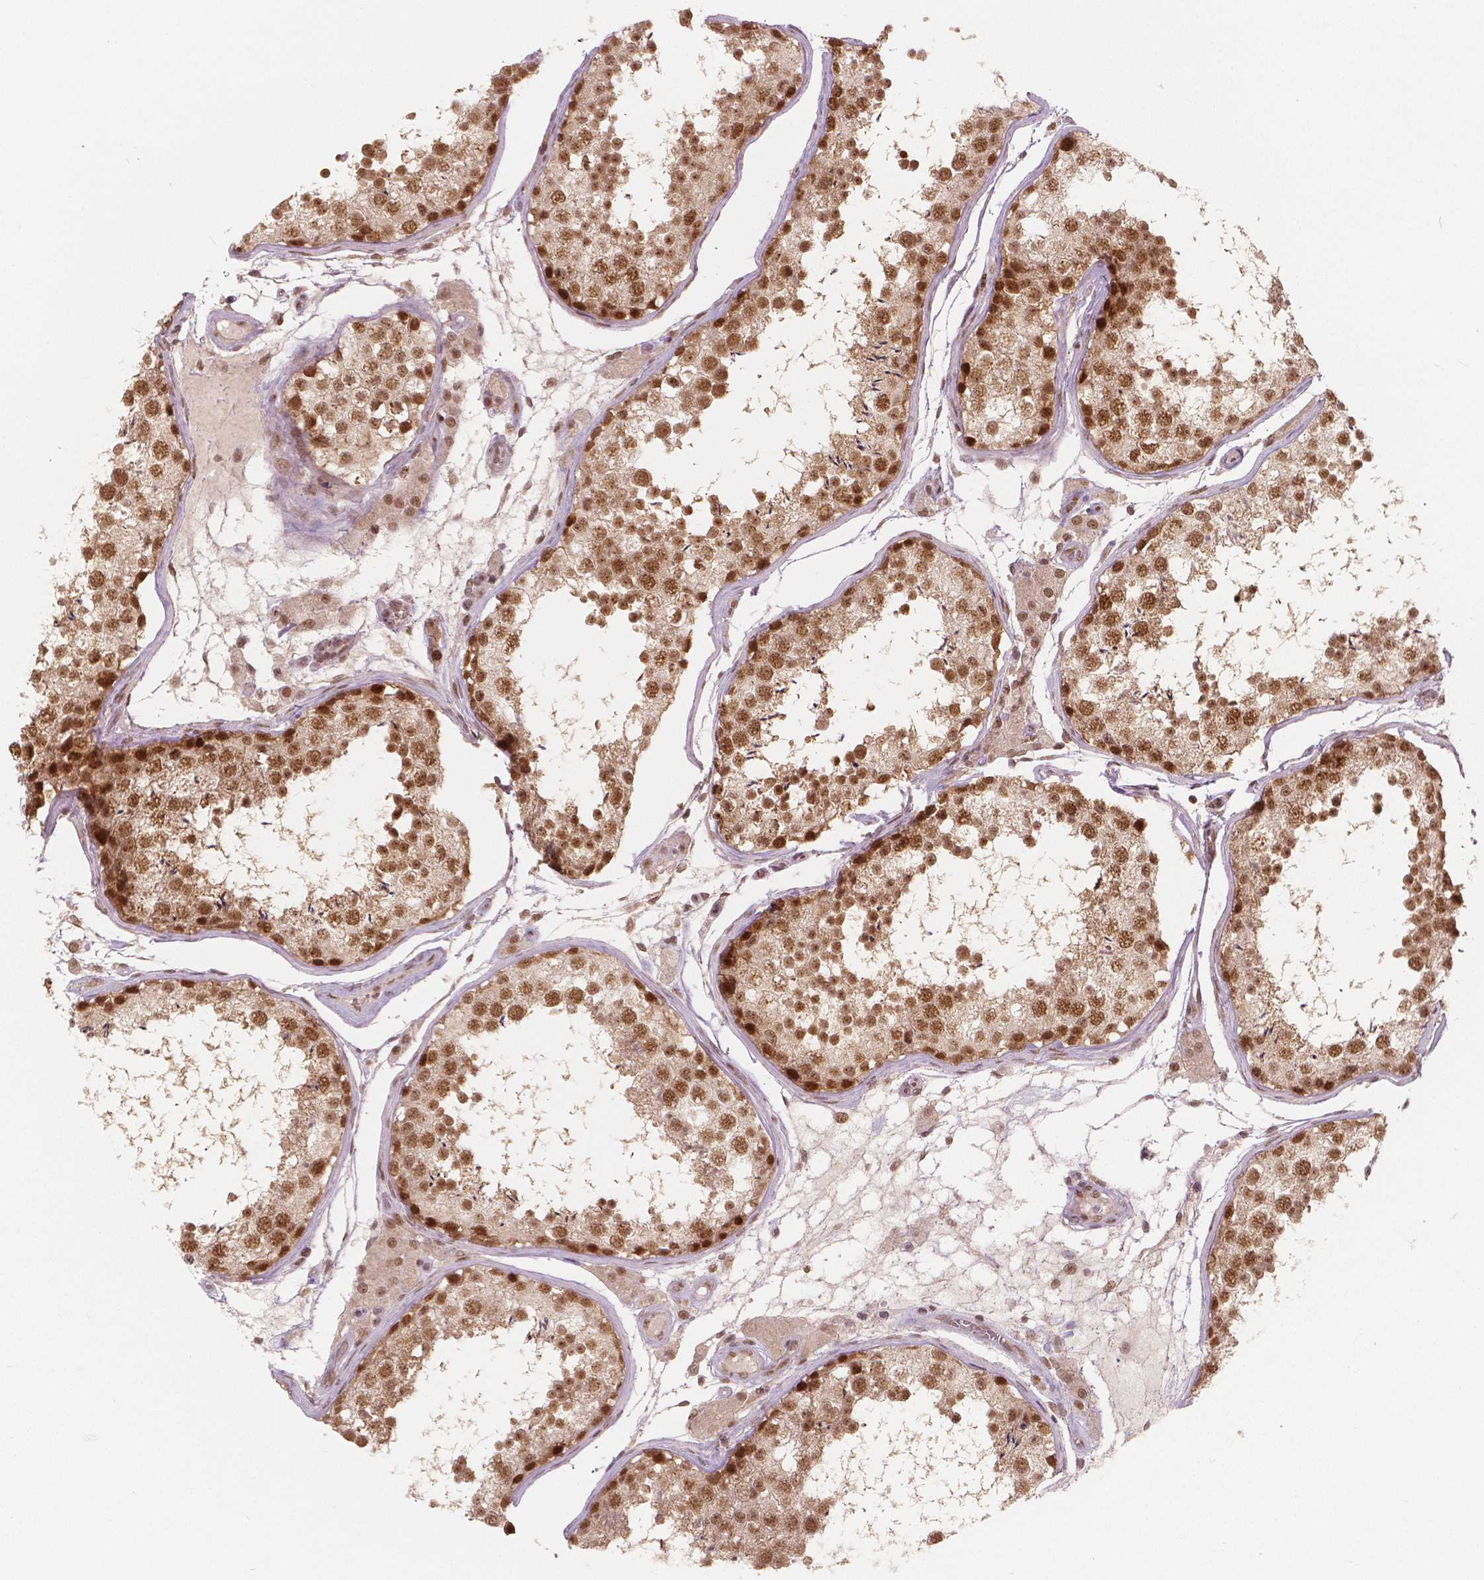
{"staining": {"intensity": "moderate", "quantity": ">75%", "location": "nuclear"}, "tissue": "testis", "cell_type": "Cells in seminiferous ducts", "image_type": "normal", "snomed": [{"axis": "morphology", "description": "Normal tissue, NOS"}, {"axis": "topography", "description": "Testis"}], "caption": "Protein staining of unremarkable testis shows moderate nuclear expression in approximately >75% of cells in seminiferous ducts. (Stains: DAB (3,3'-diaminobenzidine) in brown, nuclei in blue, Microscopy: brightfield microscopy at high magnification).", "gene": "NSD2", "patient": {"sex": "male", "age": 29}}